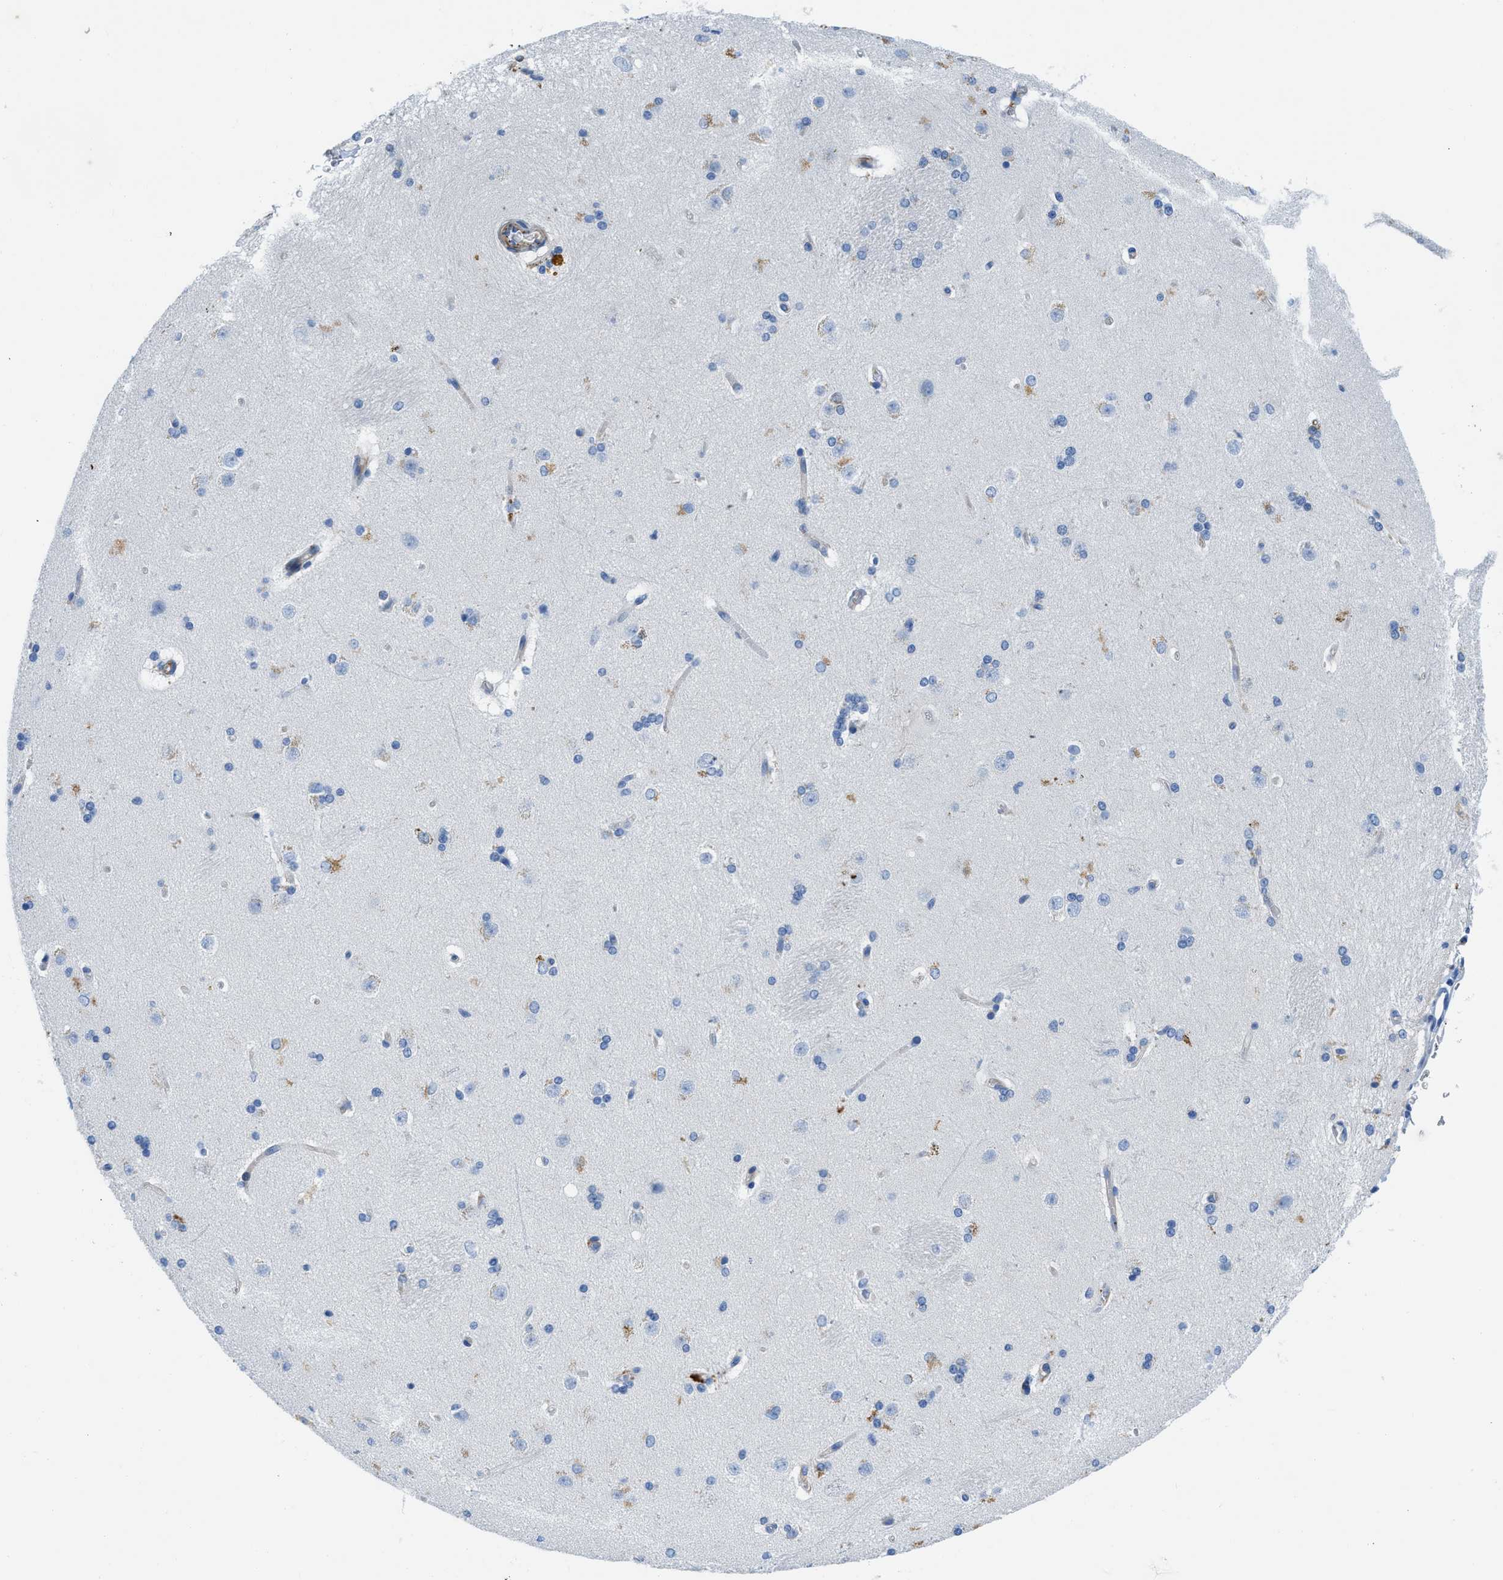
{"staining": {"intensity": "negative", "quantity": "none", "location": "none"}, "tissue": "caudate", "cell_type": "Glial cells", "image_type": "normal", "snomed": [{"axis": "morphology", "description": "Normal tissue, NOS"}, {"axis": "topography", "description": "Lateral ventricle wall"}], "caption": "This is an immunohistochemistry image of unremarkable human caudate. There is no staining in glial cells.", "gene": "XCR1", "patient": {"sex": "female", "age": 19}}